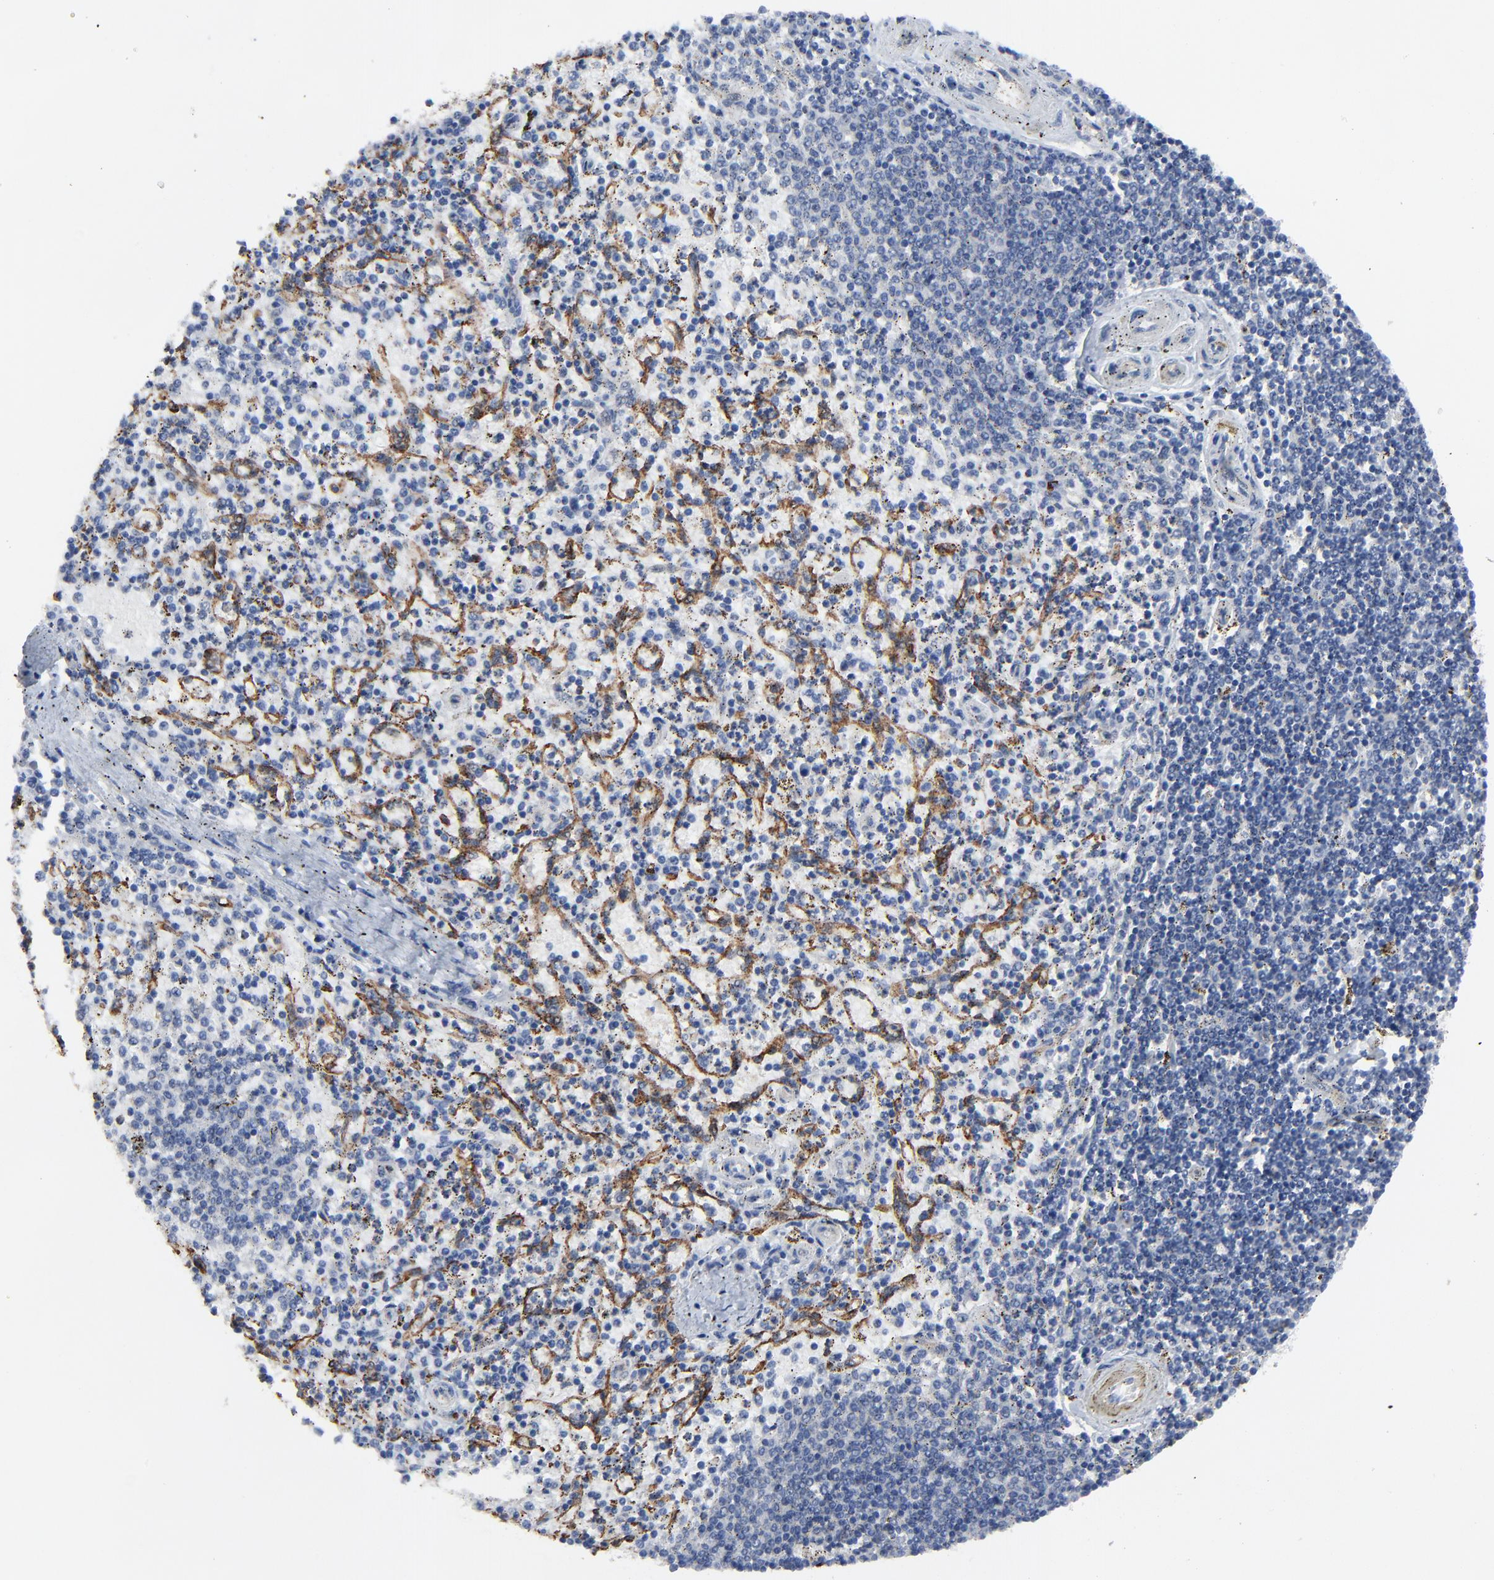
{"staining": {"intensity": "negative", "quantity": "none", "location": "none"}, "tissue": "spleen", "cell_type": "Cells in red pulp", "image_type": "normal", "snomed": [{"axis": "morphology", "description": "Normal tissue, NOS"}, {"axis": "topography", "description": "Spleen"}], "caption": "An IHC micrograph of normal spleen is shown. There is no staining in cells in red pulp of spleen.", "gene": "BIRC3", "patient": {"sex": "male", "age": 72}}